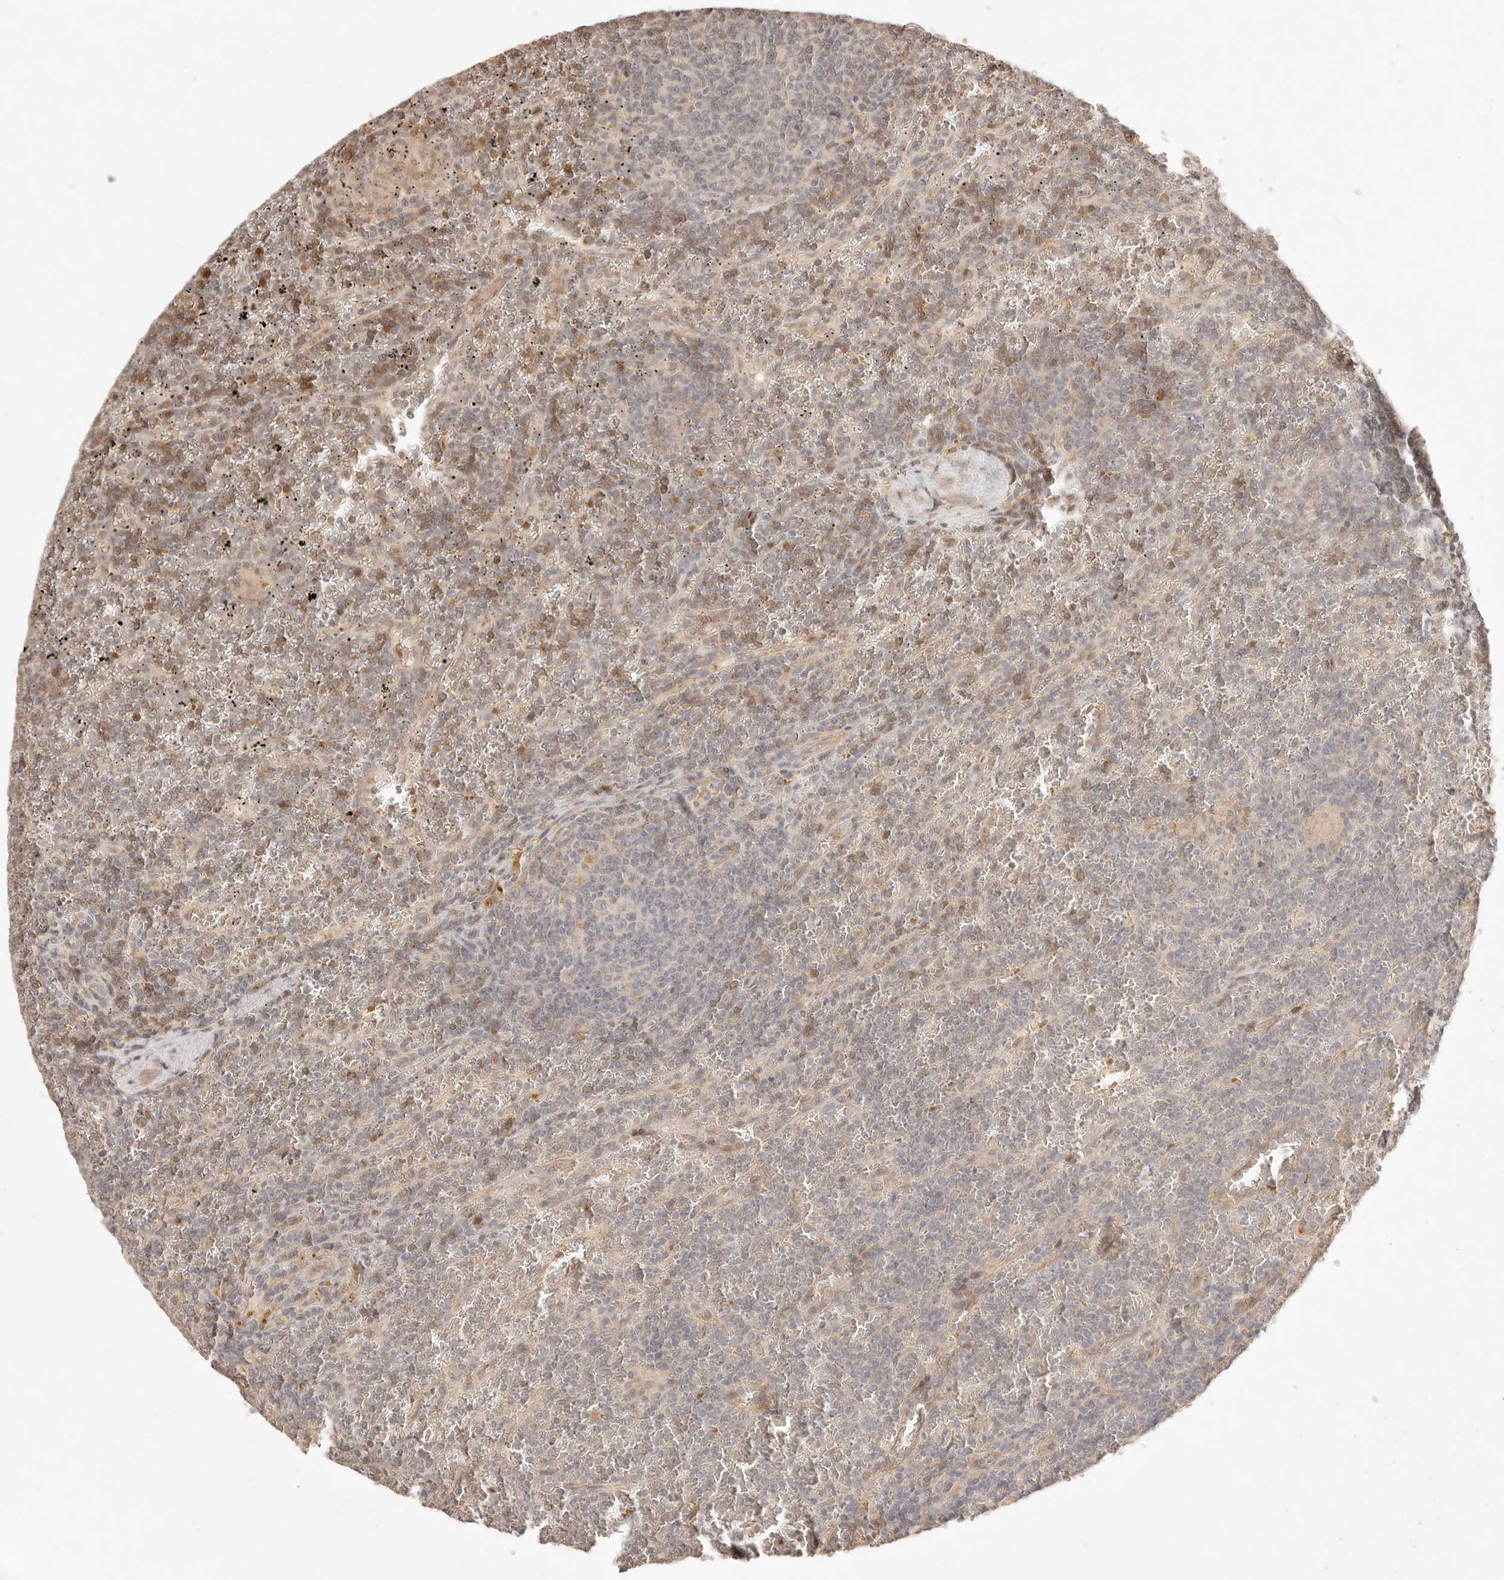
{"staining": {"intensity": "moderate", "quantity": "25%-75%", "location": "cytoplasmic/membranous,nuclear"}, "tissue": "lymphoma", "cell_type": "Tumor cells", "image_type": "cancer", "snomed": [{"axis": "morphology", "description": "Malignant lymphoma, non-Hodgkin's type, Low grade"}, {"axis": "topography", "description": "Spleen"}], "caption": "A photomicrograph of lymphoma stained for a protein reveals moderate cytoplasmic/membranous and nuclear brown staining in tumor cells.", "gene": "MEP1A", "patient": {"sex": "female", "age": 19}}